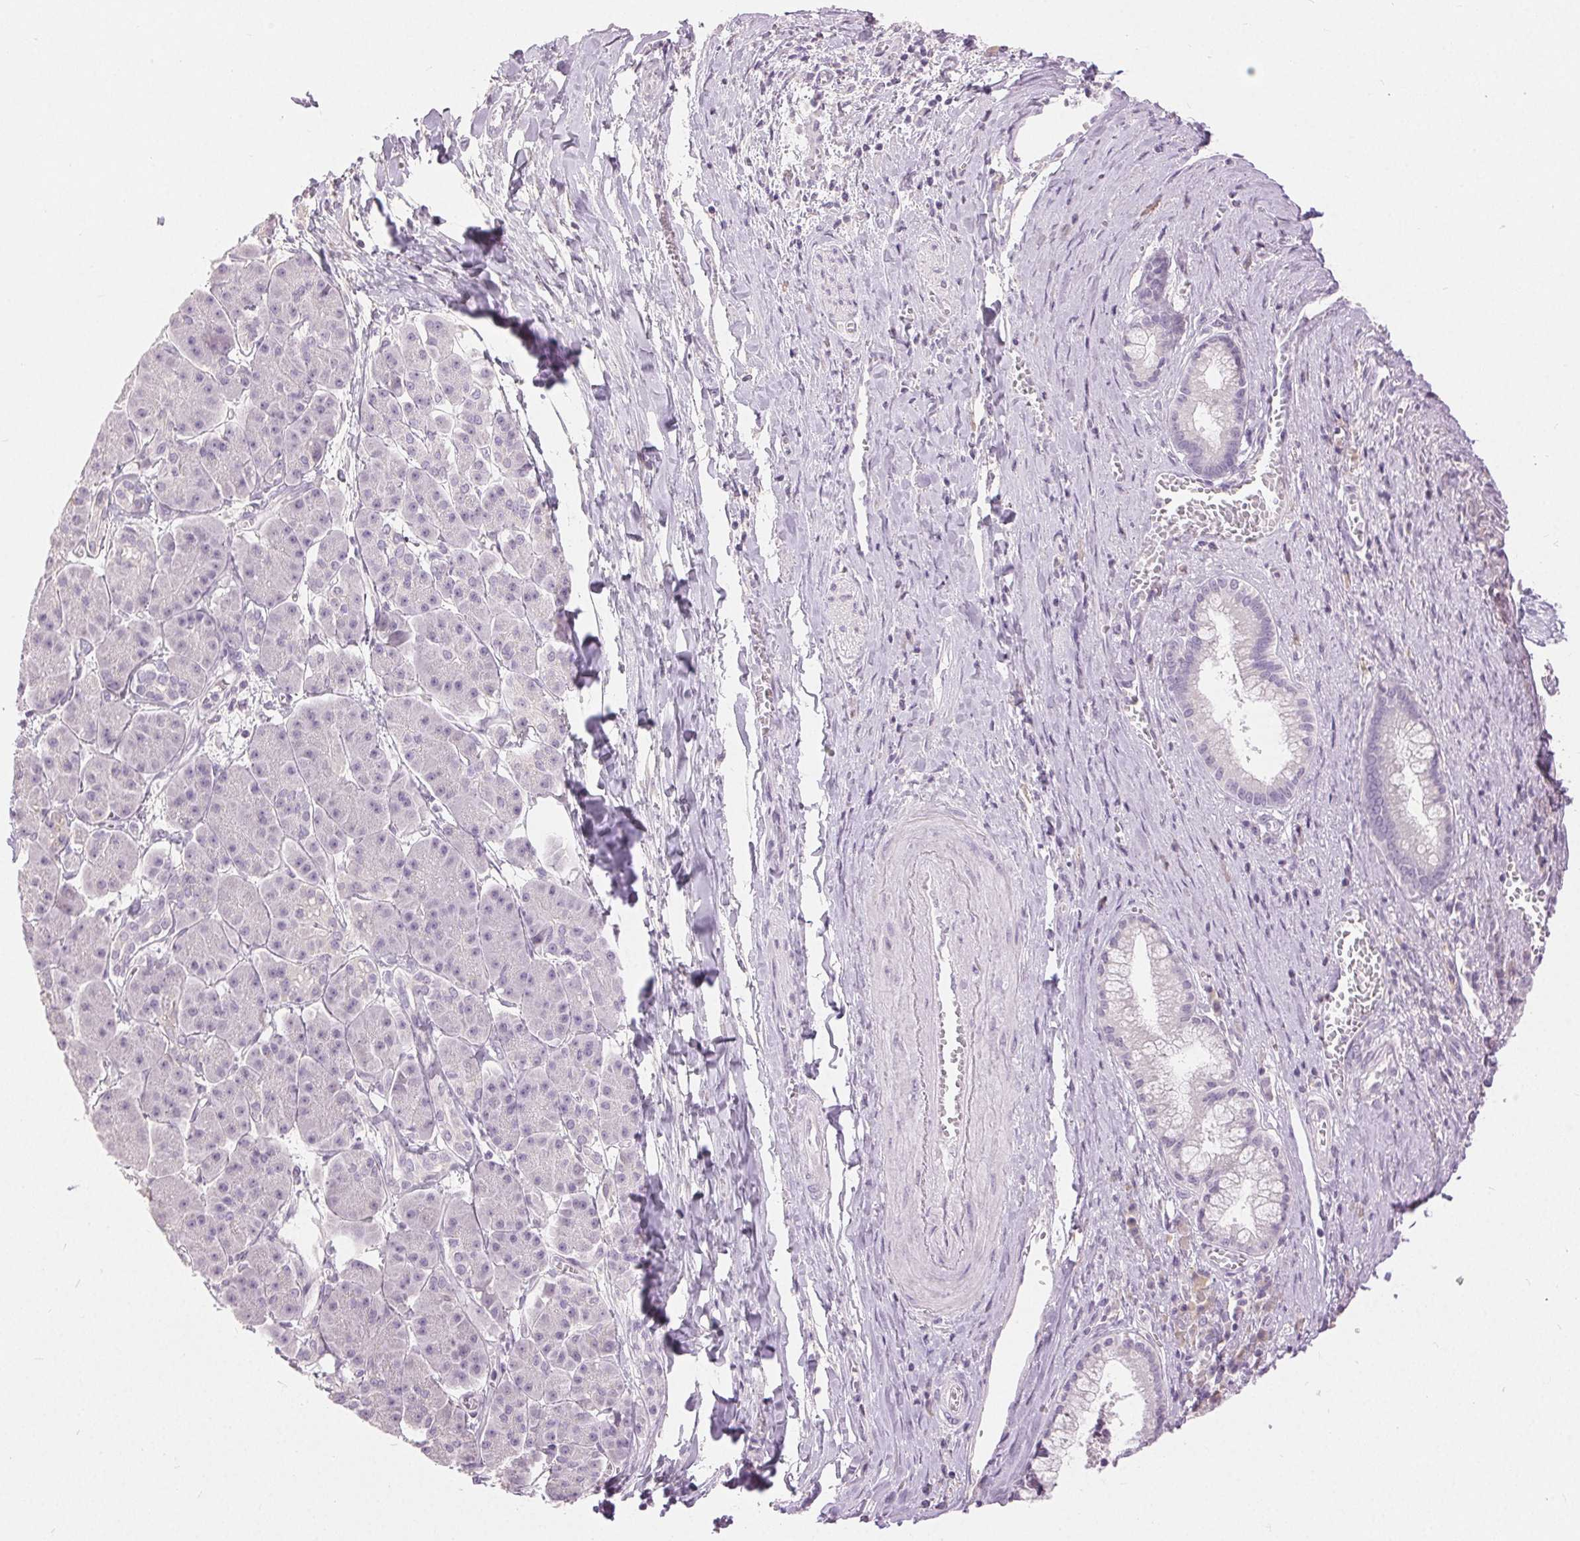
{"staining": {"intensity": "negative", "quantity": "none", "location": "none"}, "tissue": "pancreatic cancer", "cell_type": "Tumor cells", "image_type": "cancer", "snomed": [{"axis": "morphology", "description": "Normal tissue, NOS"}, {"axis": "morphology", "description": "Adenocarcinoma, NOS"}, {"axis": "topography", "description": "Lymph node"}, {"axis": "topography", "description": "Pancreas"}], "caption": "IHC image of neoplastic tissue: human pancreatic adenocarcinoma stained with DAB (3,3'-diaminobenzidine) exhibits no significant protein expression in tumor cells. (DAB IHC, high magnification).", "gene": "DSG3", "patient": {"sex": "female", "age": 58}}